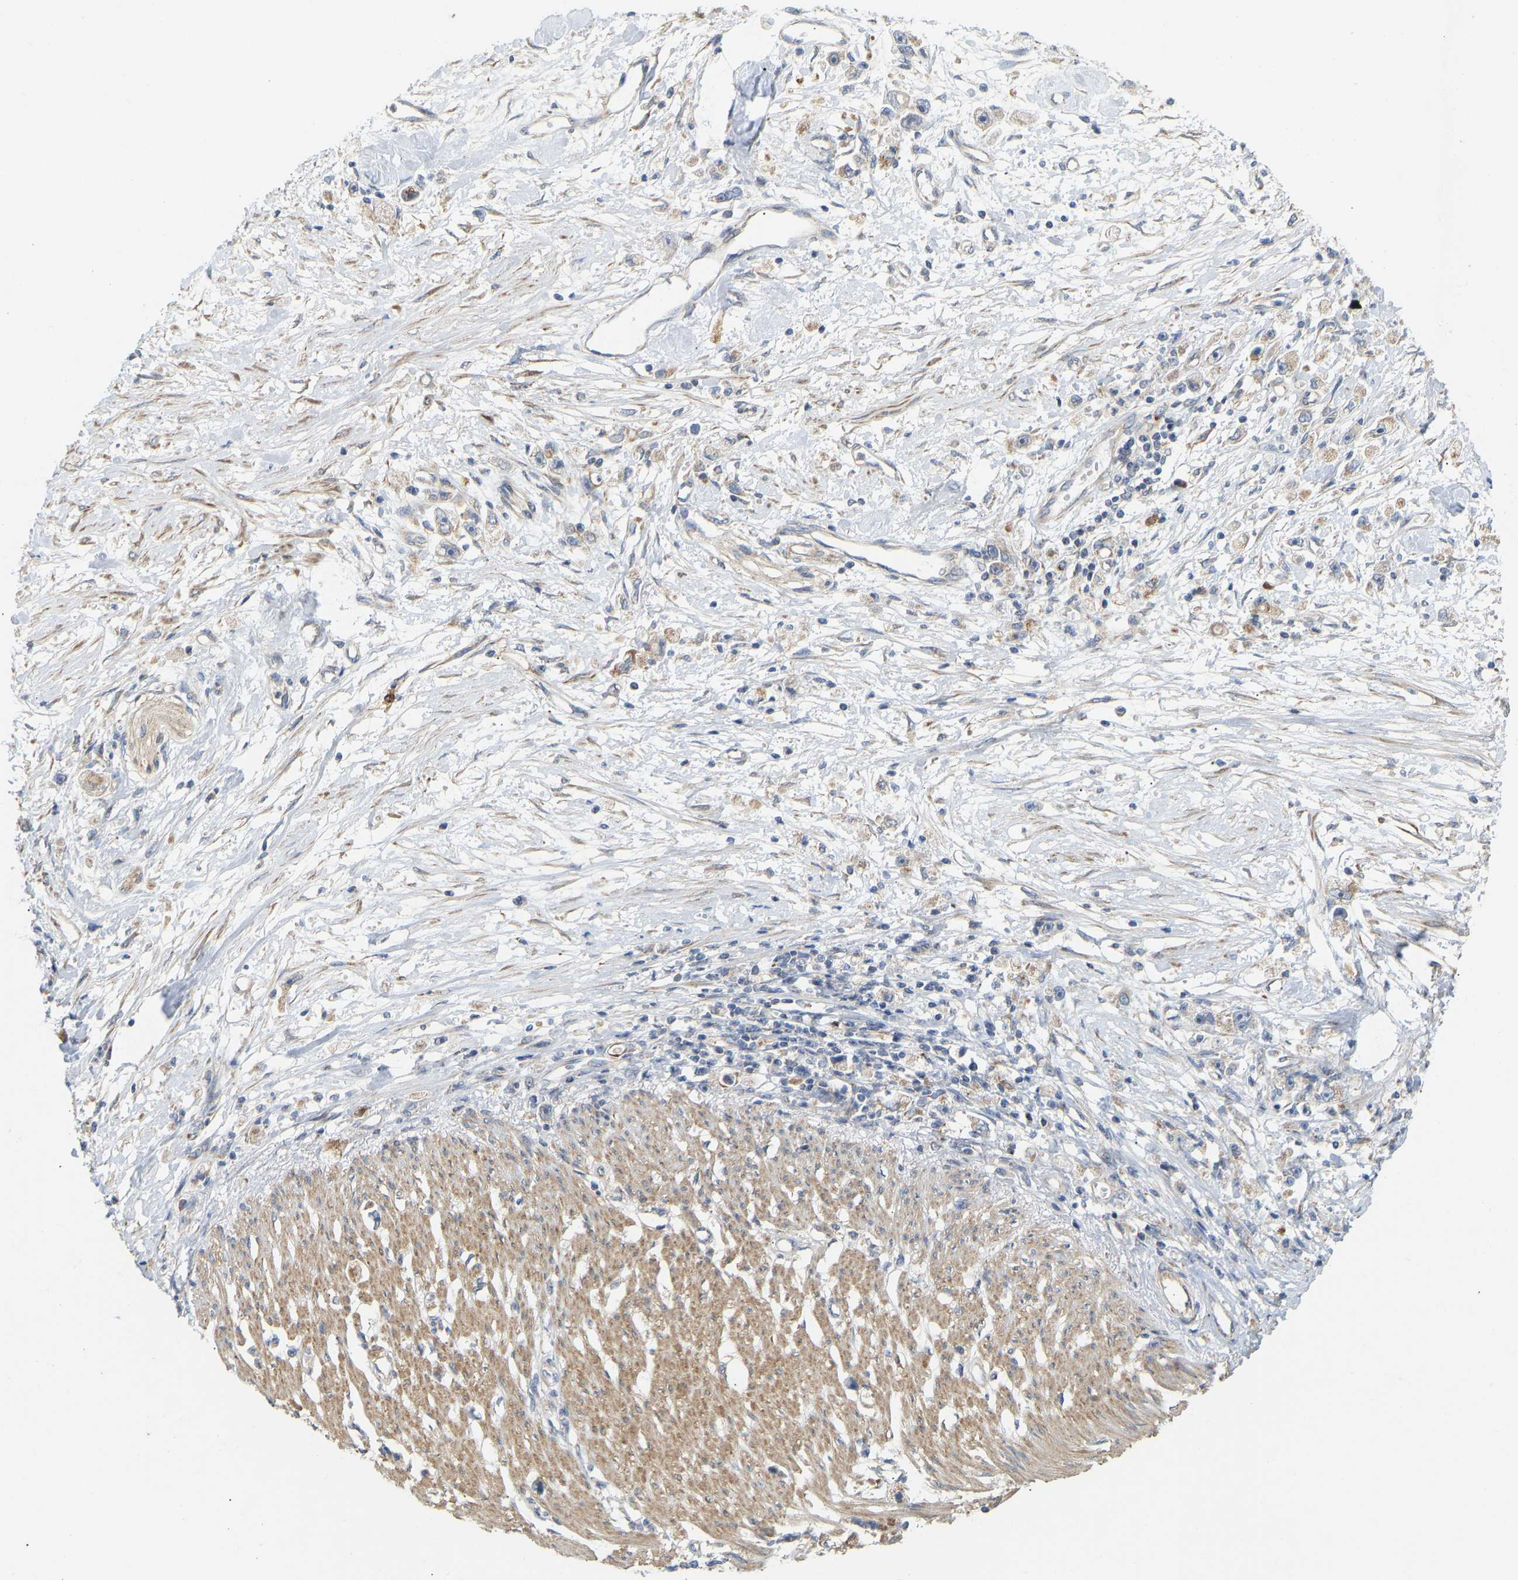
{"staining": {"intensity": "weak", "quantity": "<25%", "location": "cytoplasmic/membranous"}, "tissue": "stomach cancer", "cell_type": "Tumor cells", "image_type": "cancer", "snomed": [{"axis": "morphology", "description": "Adenocarcinoma, NOS"}, {"axis": "topography", "description": "Stomach"}], "caption": "The immunohistochemistry (IHC) micrograph has no significant expression in tumor cells of stomach cancer (adenocarcinoma) tissue. The staining was performed using DAB to visualize the protein expression in brown, while the nuclei were stained in blue with hematoxylin (Magnification: 20x).", "gene": "HACD2", "patient": {"sex": "female", "age": 59}}